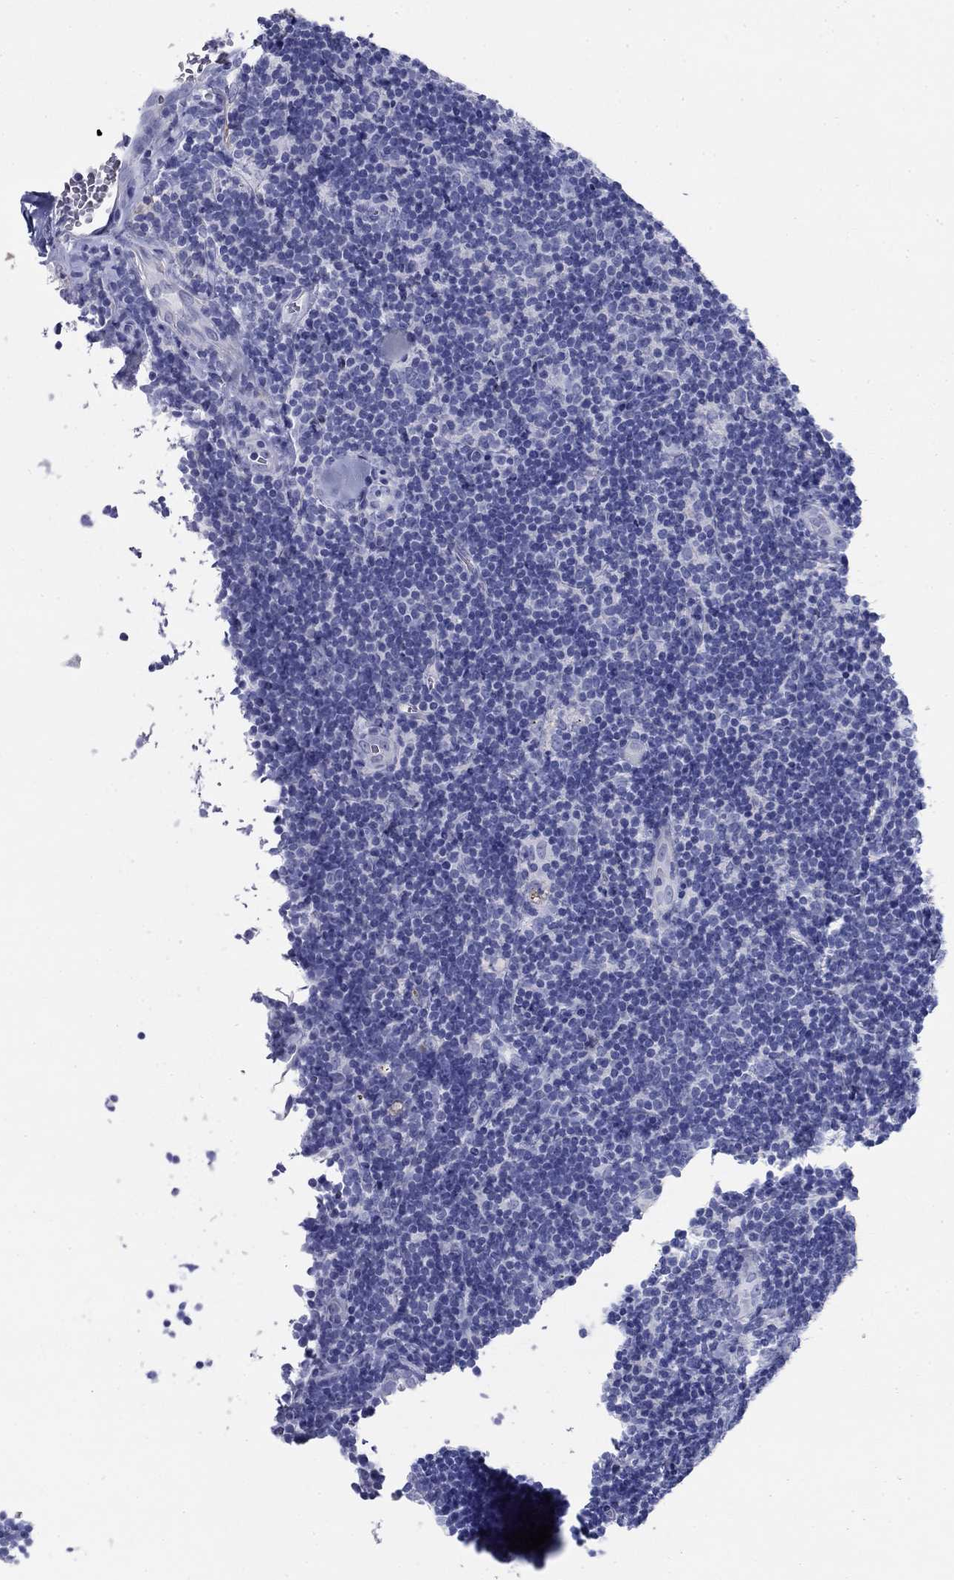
{"staining": {"intensity": "negative", "quantity": "none", "location": "none"}, "tissue": "lymphoma", "cell_type": "Tumor cells", "image_type": "cancer", "snomed": [{"axis": "morphology", "description": "Malignant lymphoma, non-Hodgkin's type, Low grade"}, {"axis": "topography", "description": "Lymph node"}], "caption": "High magnification brightfield microscopy of lymphoma stained with DAB (3,3'-diaminobenzidine) (brown) and counterstained with hematoxylin (blue): tumor cells show no significant expression.", "gene": "GPC1", "patient": {"sex": "female", "age": 56}}